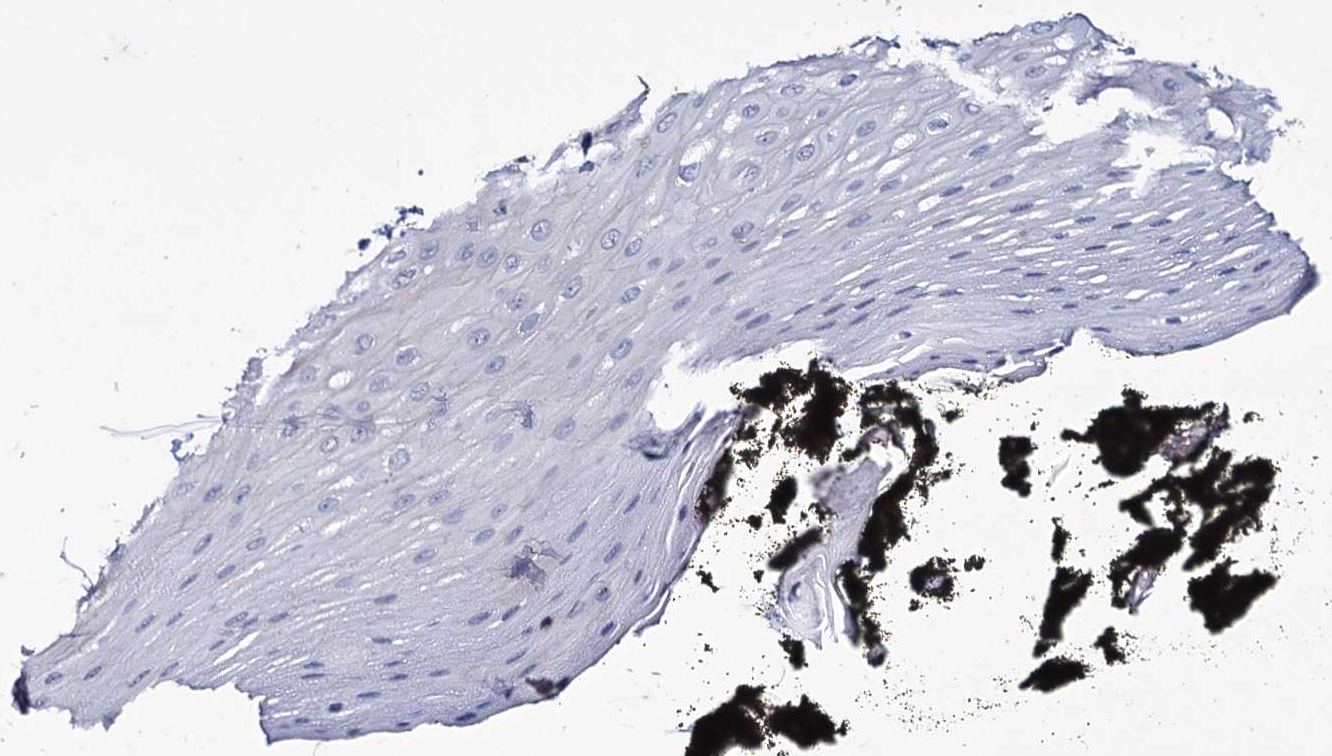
{"staining": {"intensity": "negative", "quantity": "none", "location": "none"}, "tissue": "oral mucosa", "cell_type": "Squamous epithelial cells", "image_type": "normal", "snomed": [{"axis": "morphology", "description": "Normal tissue, NOS"}, {"axis": "topography", "description": "Oral tissue"}], "caption": "Immunohistochemical staining of benign human oral mucosa reveals no significant expression in squamous epithelial cells.", "gene": "DEF6", "patient": {"sex": "male", "age": 74}}